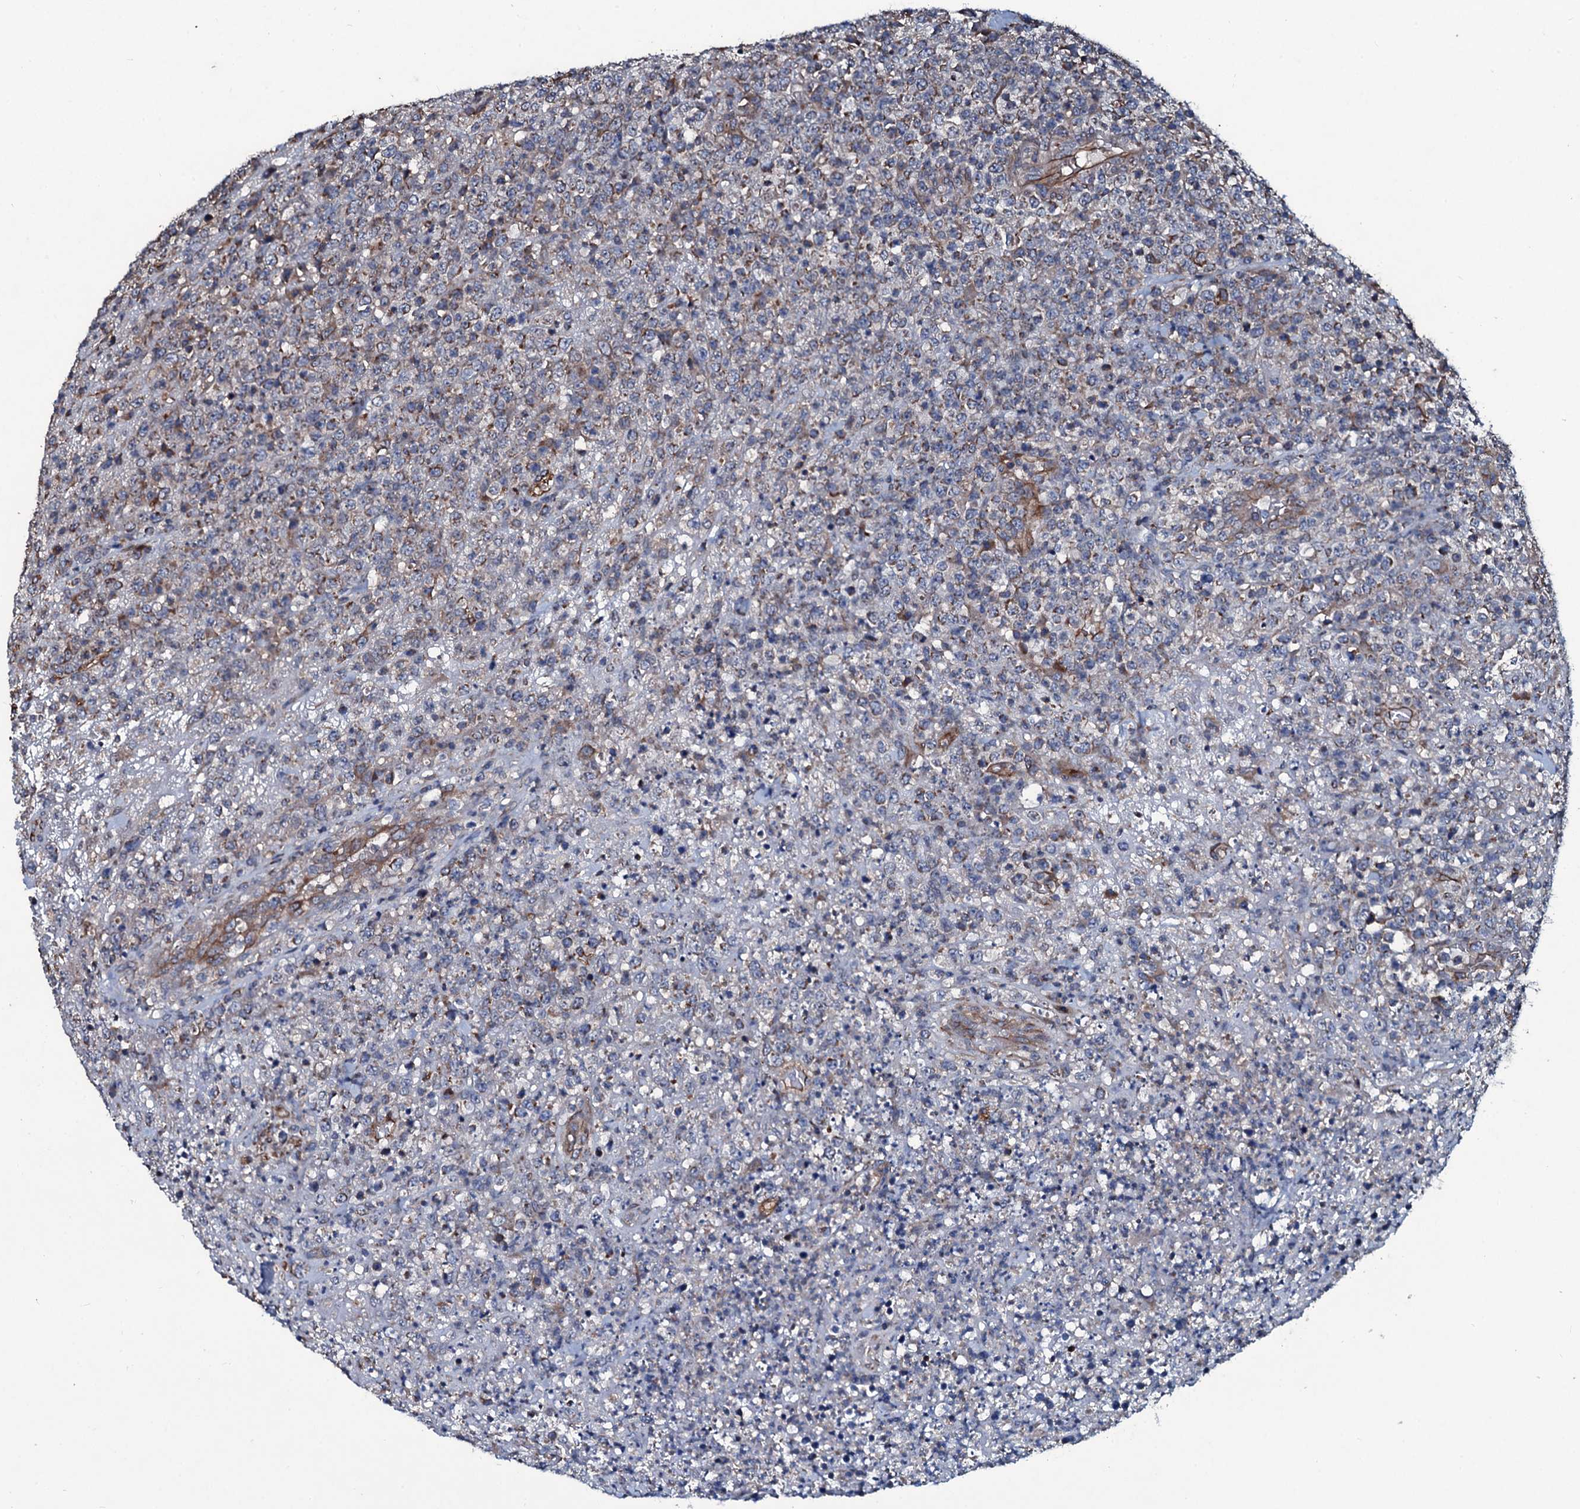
{"staining": {"intensity": "weak", "quantity": "<25%", "location": "cytoplasmic/membranous"}, "tissue": "lymphoma", "cell_type": "Tumor cells", "image_type": "cancer", "snomed": [{"axis": "morphology", "description": "Malignant lymphoma, non-Hodgkin's type, High grade"}, {"axis": "topography", "description": "Colon"}], "caption": "A histopathology image of human malignant lymphoma, non-Hodgkin's type (high-grade) is negative for staining in tumor cells. The staining is performed using DAB brown chromogen with nuclei counter-stained in using hematoxylin.", "gene": "DMAC2", "patient": {"sex": "female", "age": 53}}